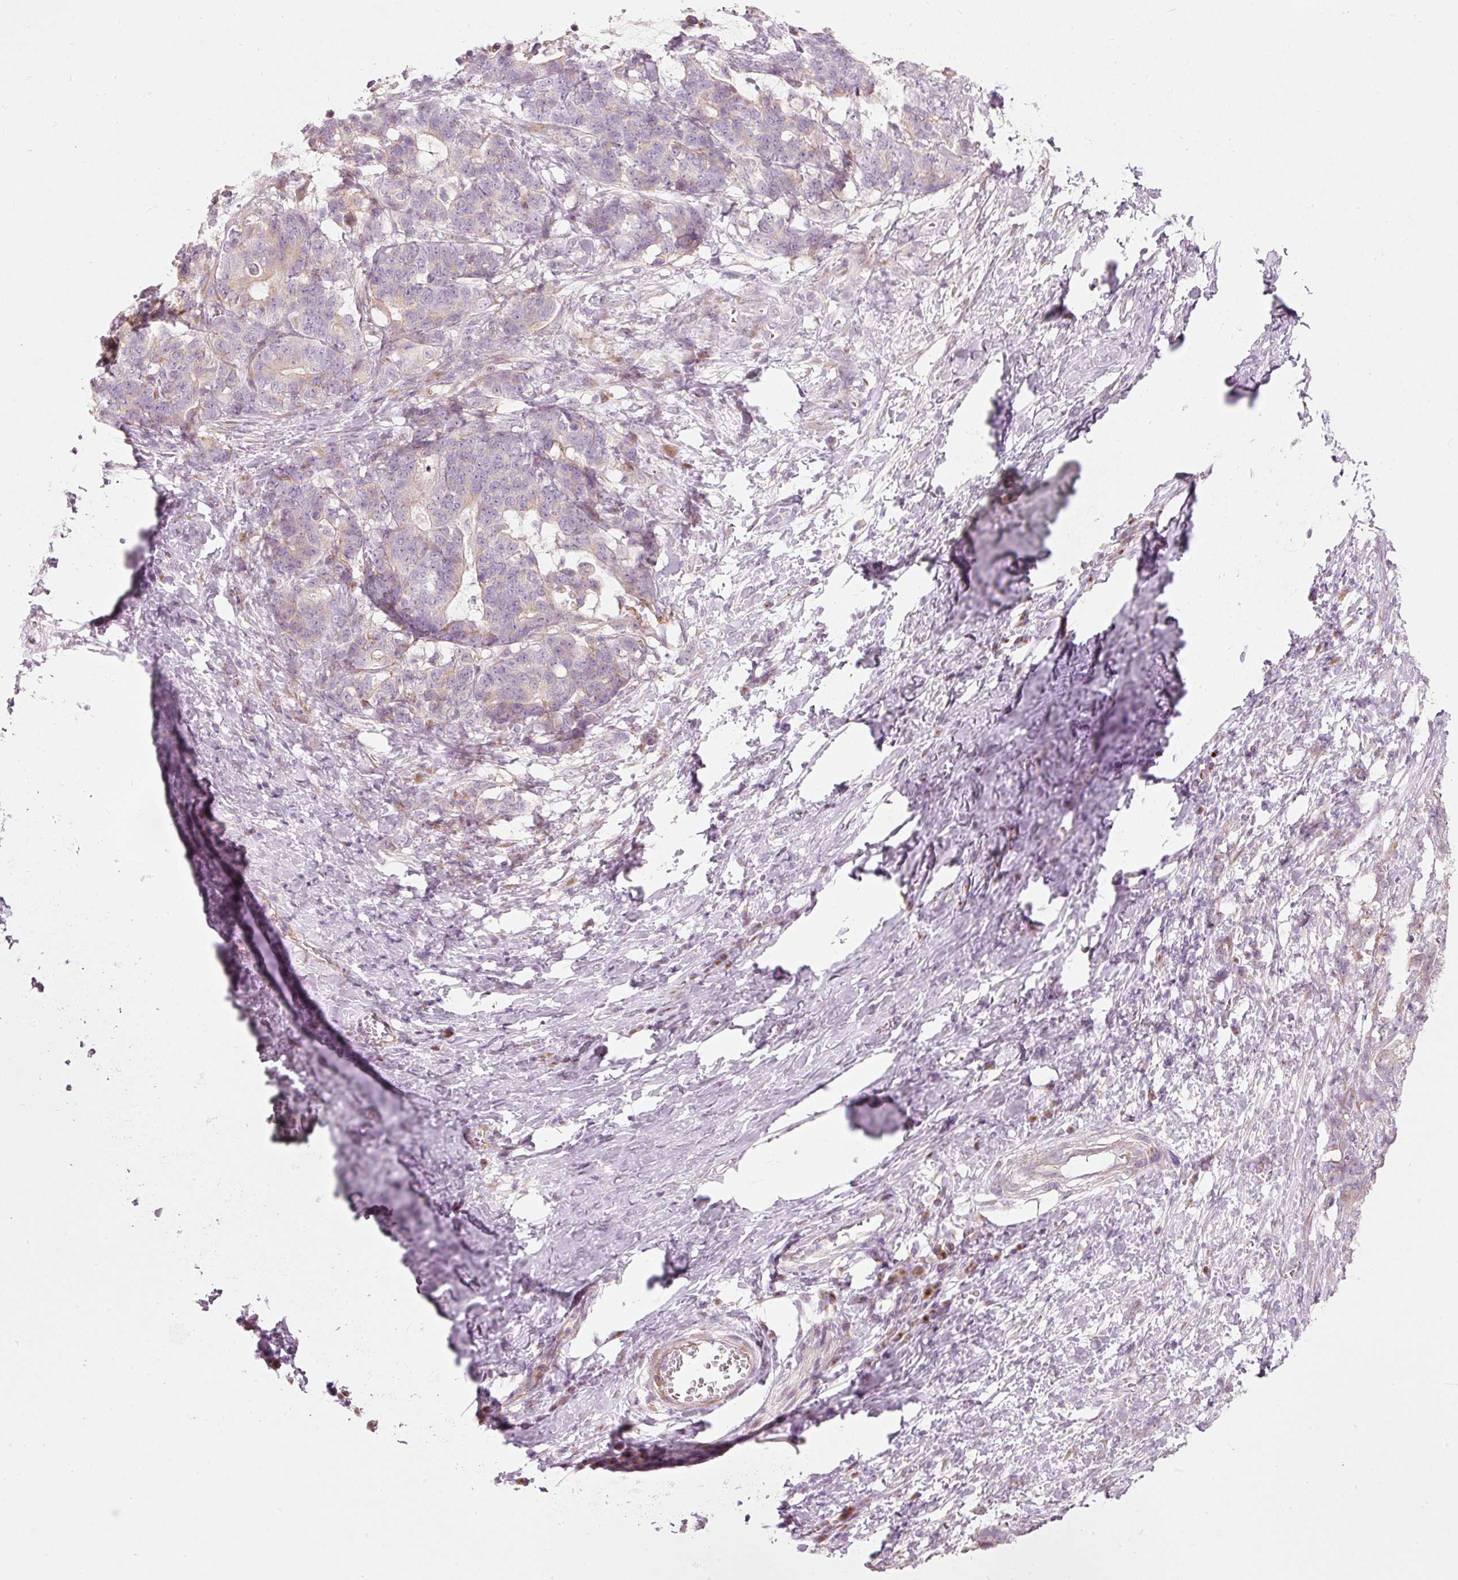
{"staining": {"intensity": "negative", "quantity": "none", "location": "none"}, "tissue": "stomach cancer", "cell_type": "Tumor cells", "image_type": "cancer", "snomed": [{"axis": "morphology", "description": "Normal tissue, NOS"}, {"axis": "morphology", "description": "Adenocarcinoma, NOS"}, {"axis": "topography", "description": "Stomach"}], "caption": "Immunohistochemistry histopathology image of neoplastic tissue: human stomach cancer (adenocarcinoma) stained with DAB displays no significant protein expression in tumor cells. Nuclei are stained in blue.", "gene": "SLC20A1", "patient": {"sex": "female", "age": 64}}